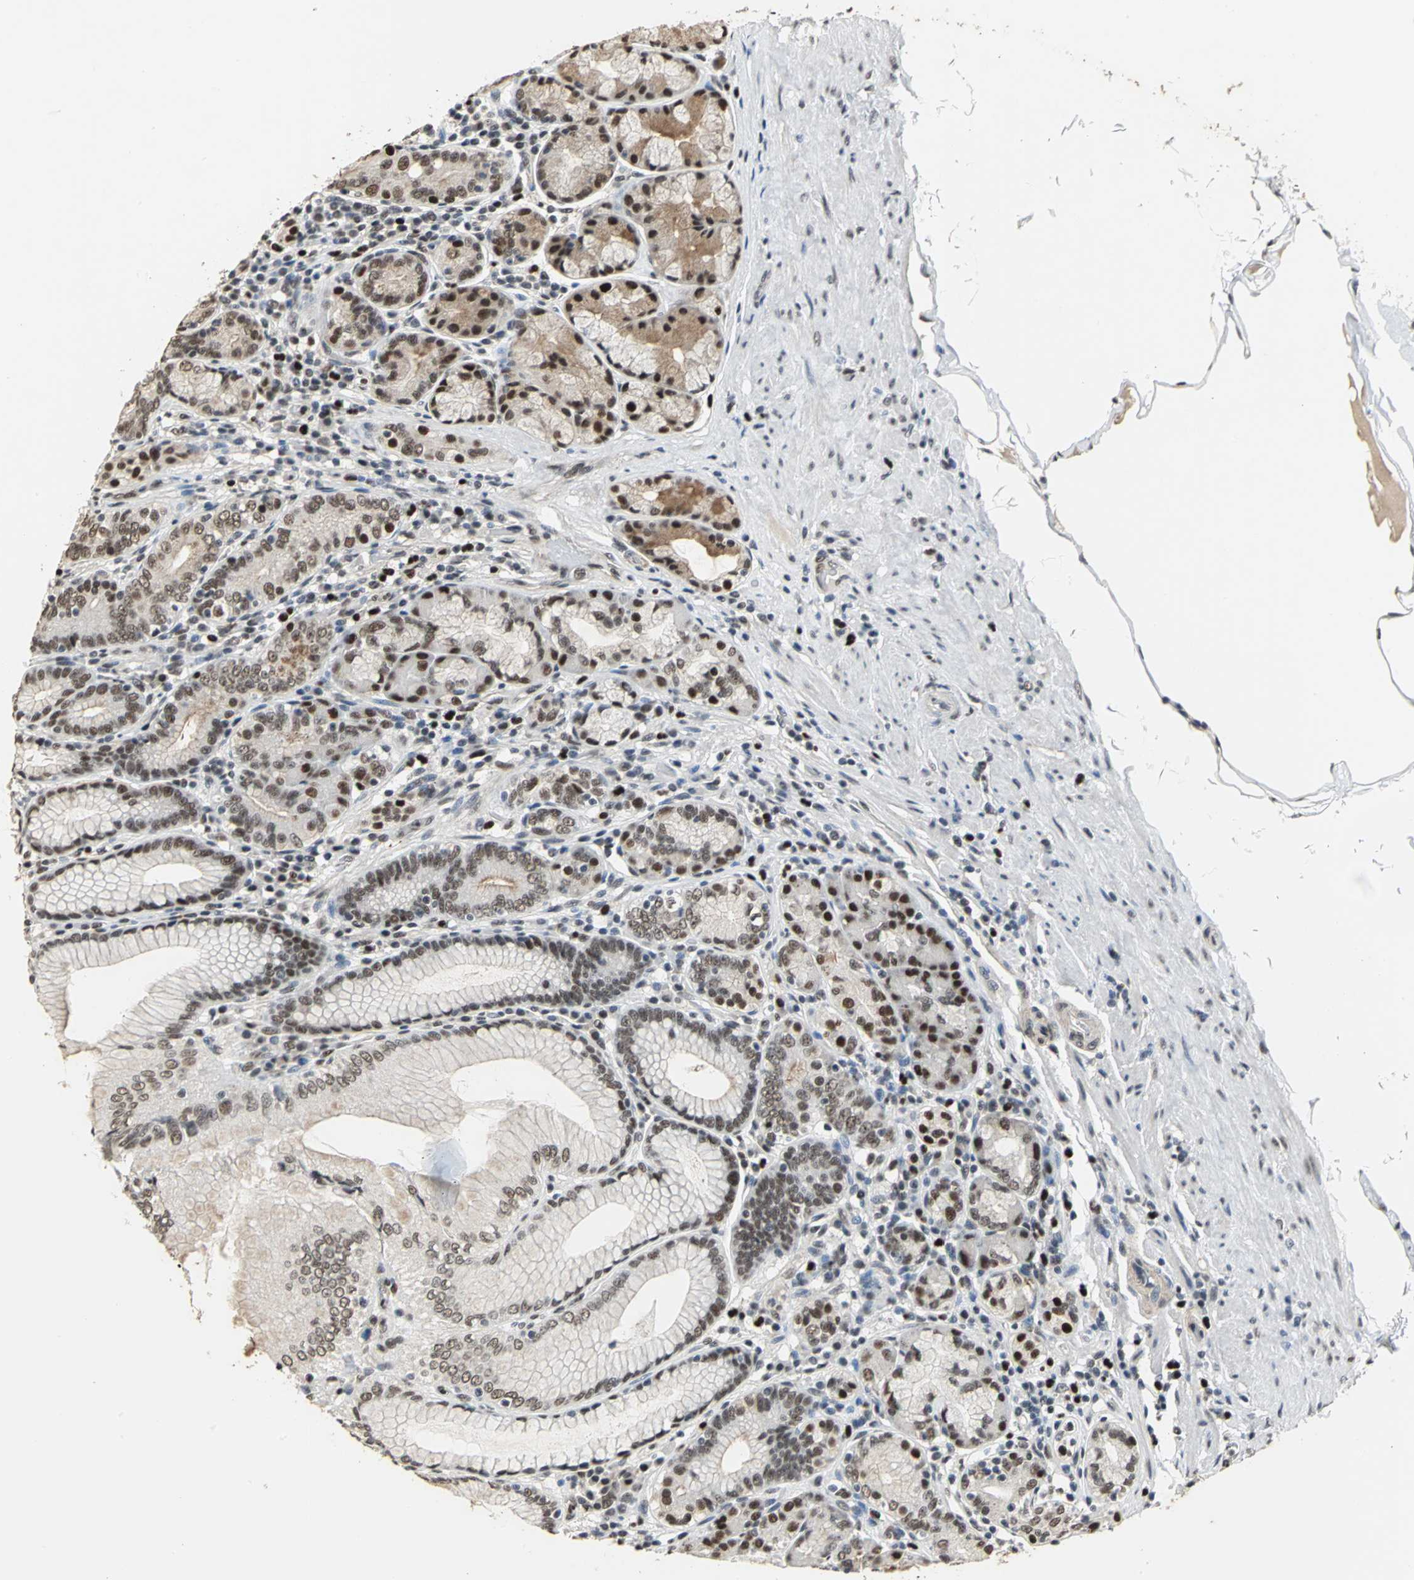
{"staining": {"intensity": "strong", "quantity": ">75%", "location": "nuclear"}, "tissue": "stomach", "cell_type": "Glandular cells", "image_type": "normal", "snomed": [{"axis": "morphology", "description": "Normal tissue, NOS"}, {"axis": "topography", "description": "Stomach, lower"}], "caption": "Protein expression by immunohistochemistry (IHC) exhibits strong nuclear staining in approximately >75% of glandular cells in unremarkable stomach.", "gene": "CCDC88C", "patient": {"sex": "female", "age": 76}}